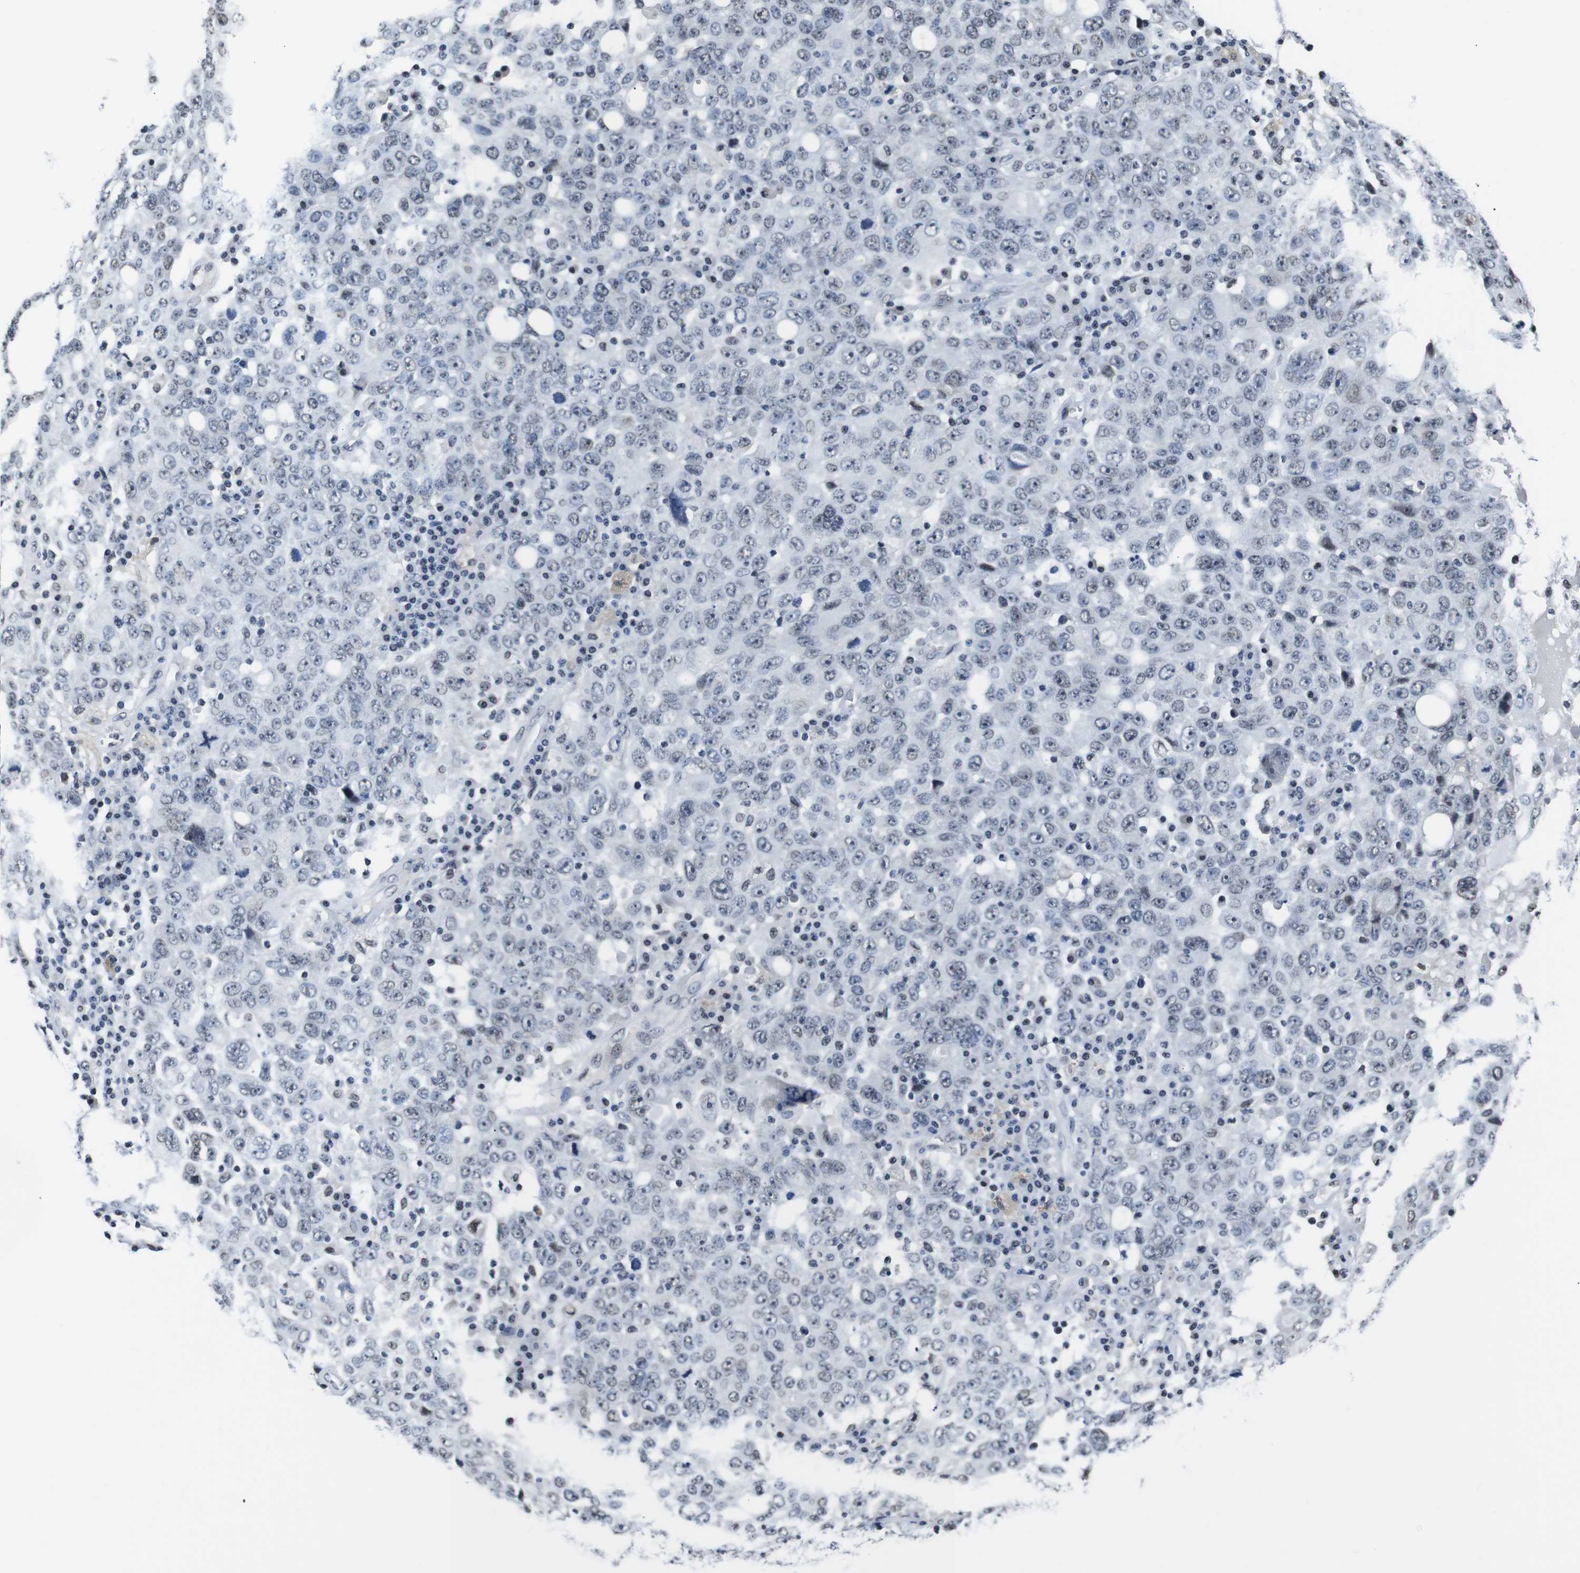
{"staining": {"intensity": "weak", "quantity": "<25%", "location": "nuclear"}, "tissue": "ovarian cancer", "cell_type": "Tumor cells", "image_type": "cancer", "snomed": [{"axis": "morphology", "description": "Carcinoma, endometroid"}, {"axis": "topography", "description": "Ovary"}], "caption": "Endometroid carcinoma (ovarian) was stained to show a protein in brown. There is no significant expression in tumor cells.", "gene": "ILDR2", "patient": {"sex": "female", "age": 62}}